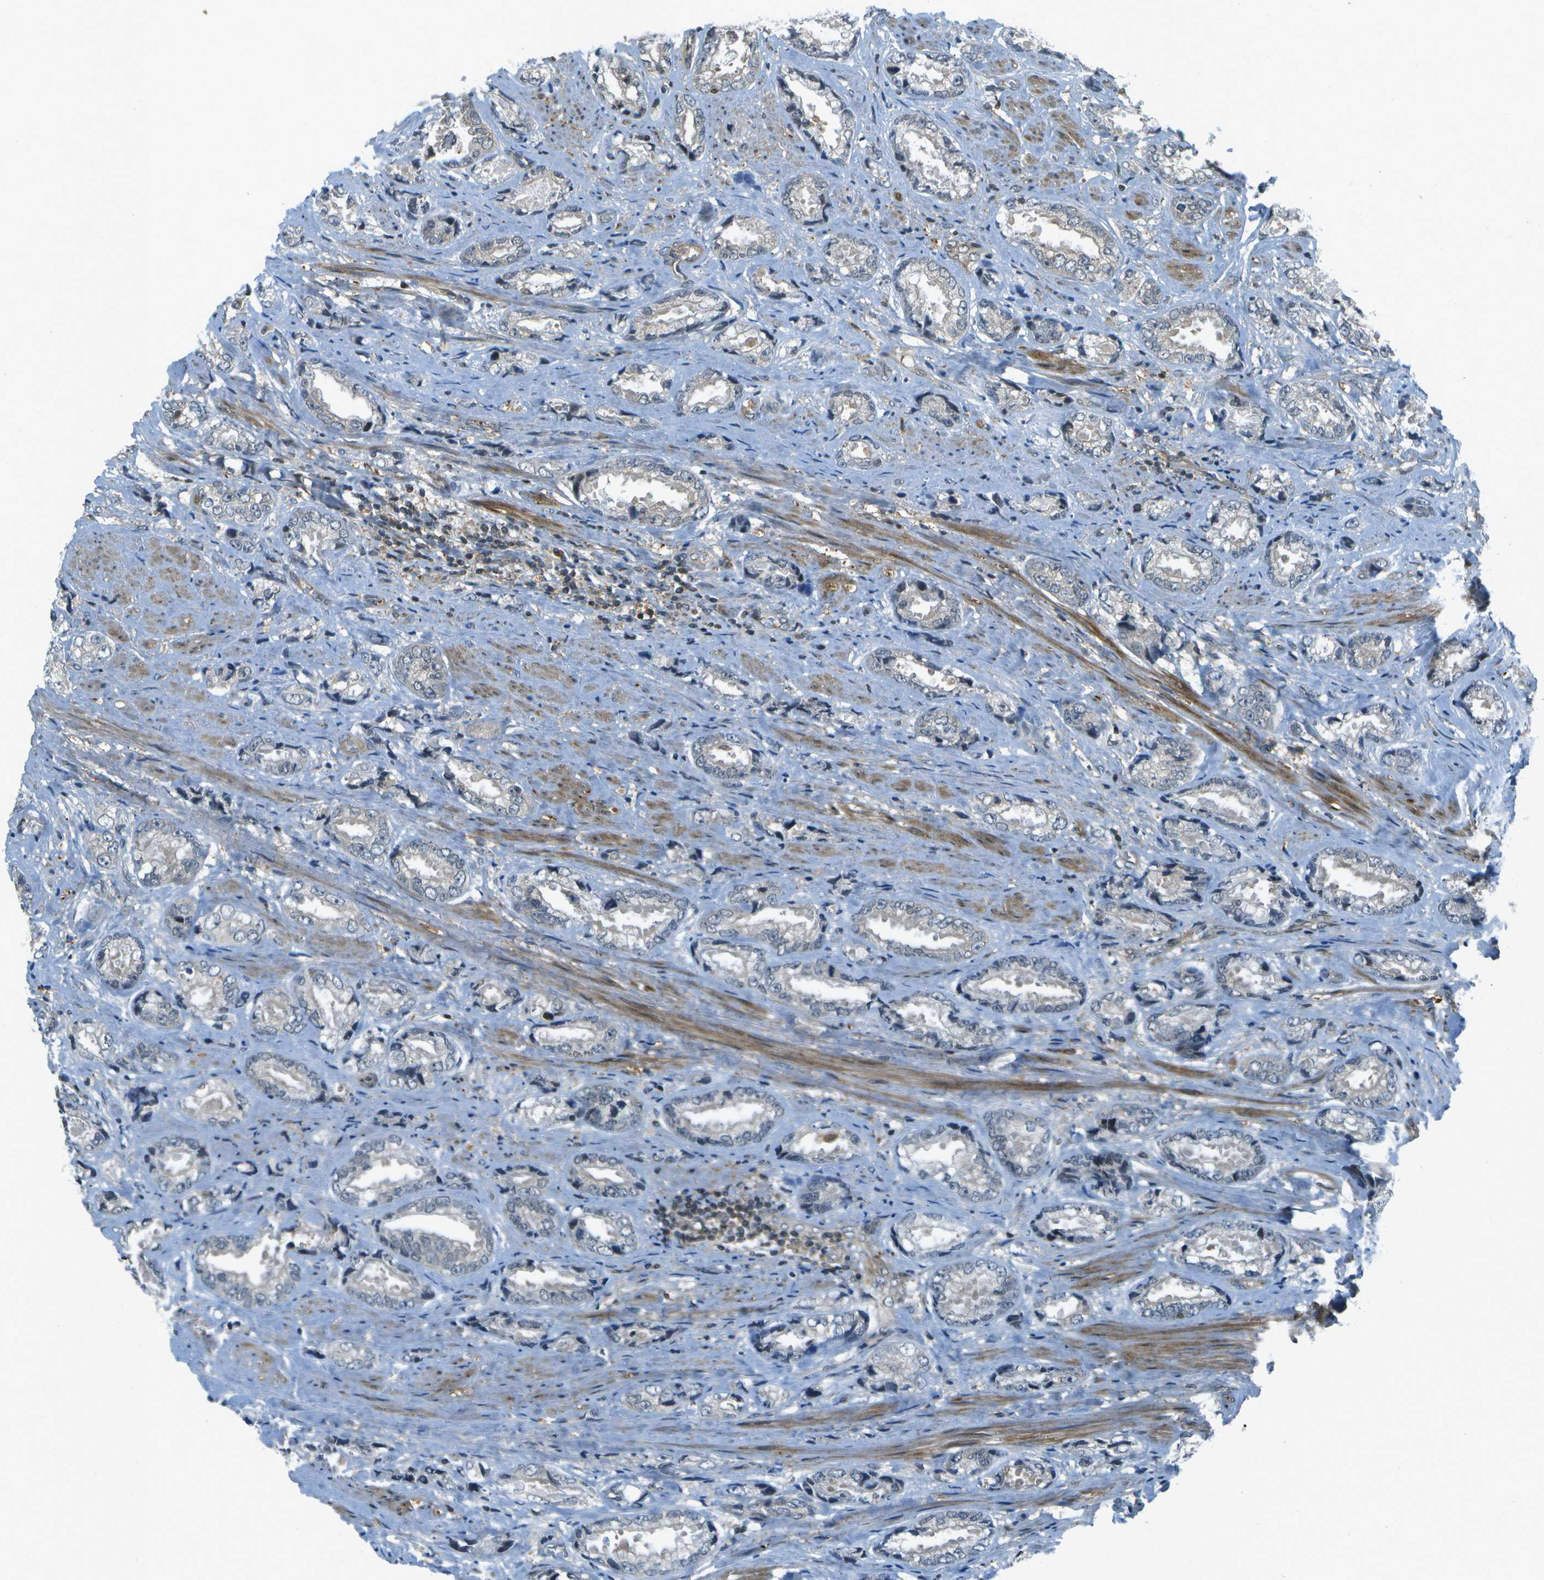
{"staining": {"intensity": "negative", "quantity": "none", "location": "none"}, "tissue": "prostate cancer", "cell_type": "Tumor cells", "image_type": "cancer", "snomed": [{"axis": "morphology", "description": "Adenocarcinoma, High grade"}, {"axis": "topography", "description": "Prostate"}], "caption": "This is an immunohistochemistry (IHC) photomicrograph of prostate cancer. There is no positivity in tumor cells.", "gene": "TMEM19", "patient": {"sex": "male", "age": 61}}